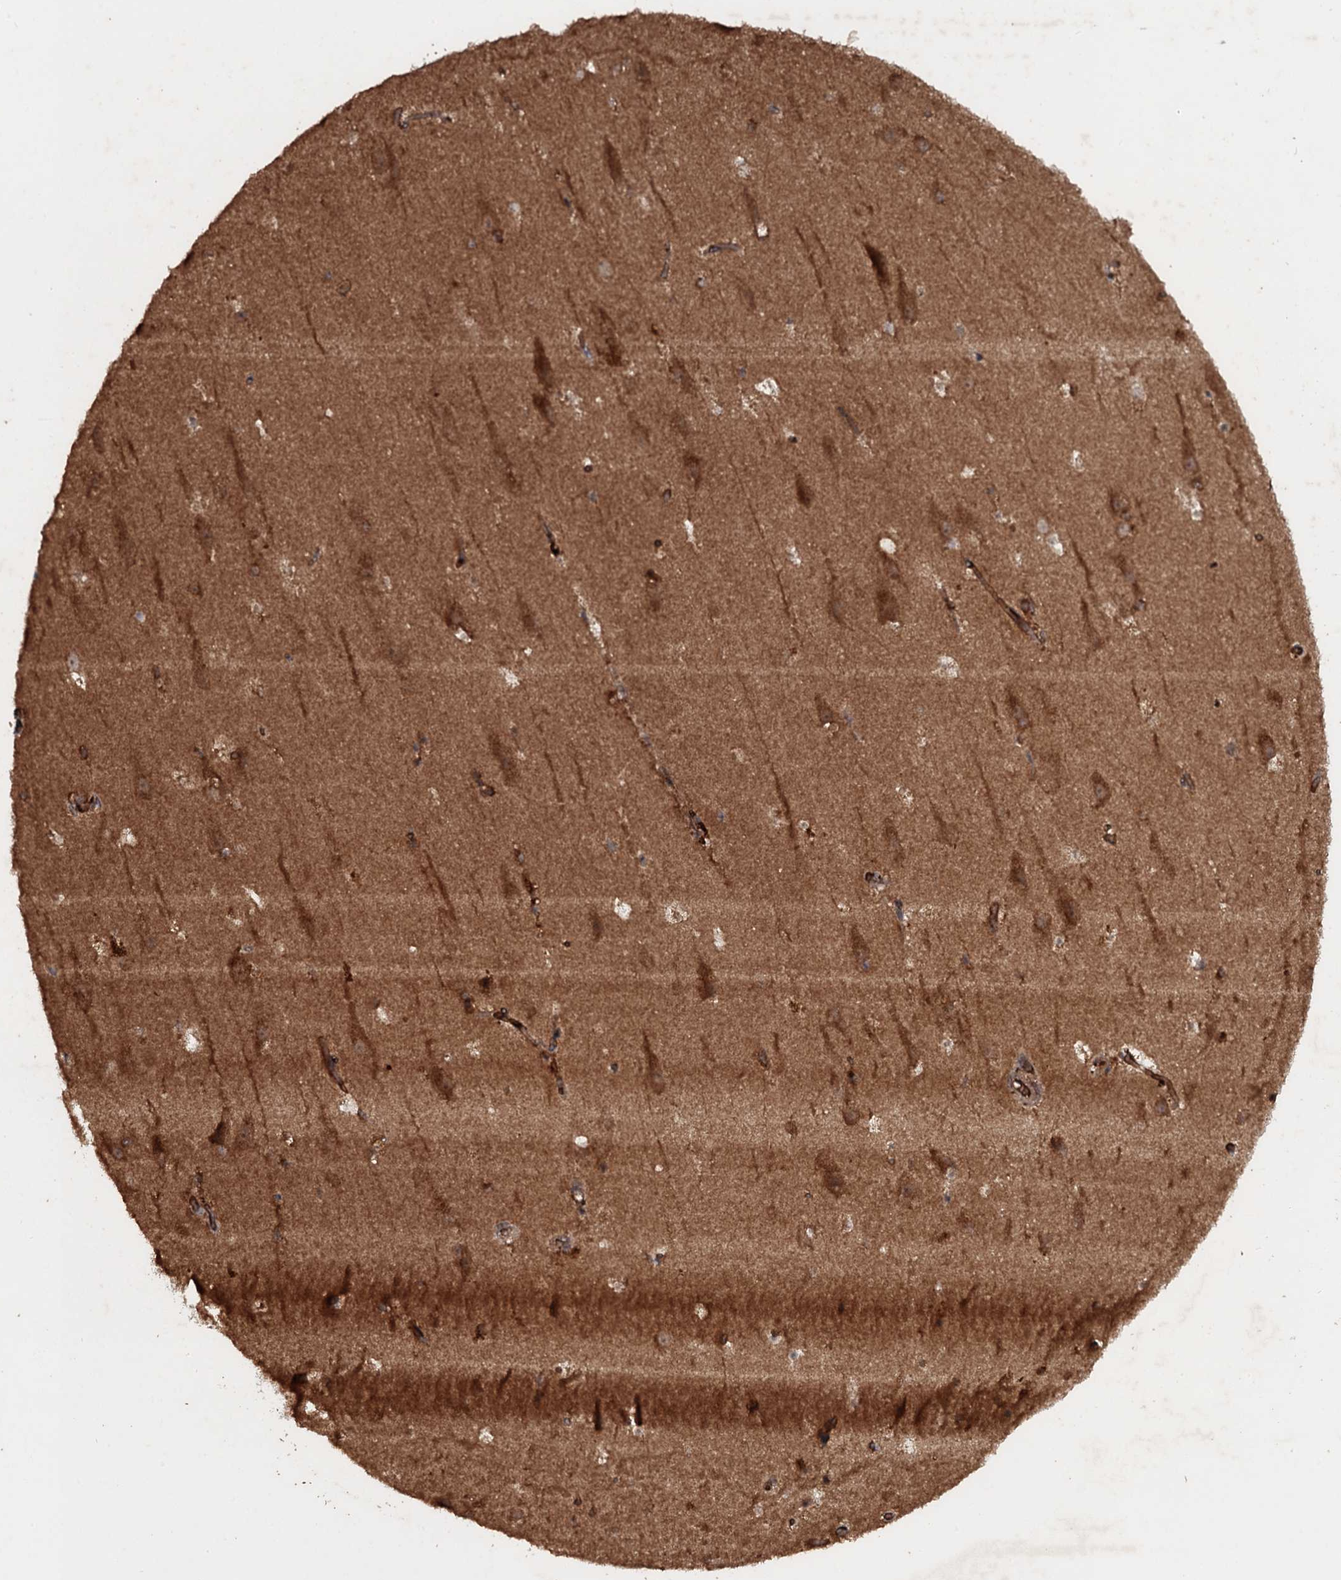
{"staining": {"intensity": "moderate", "quantity": "<25%", "location": "cytoplasmic/membranous"}, "tissue": "hippocampus", "cell_type": "Glial cells", "image_type": "normal", "snomed": [{"axis": "morphology", "description": "Normal tissue, NOS"}, {"axis": "topography", "description": "Hippocampus"}], "caption": "Approximately <25% of glial cells in benign human hippocampus display moderate cytoplasmic/membranous protein positivity as visualized by brown immunohistochemical staining.", "gene": "ADGRG3", "patient": {"sex": "female", "age": 52}}